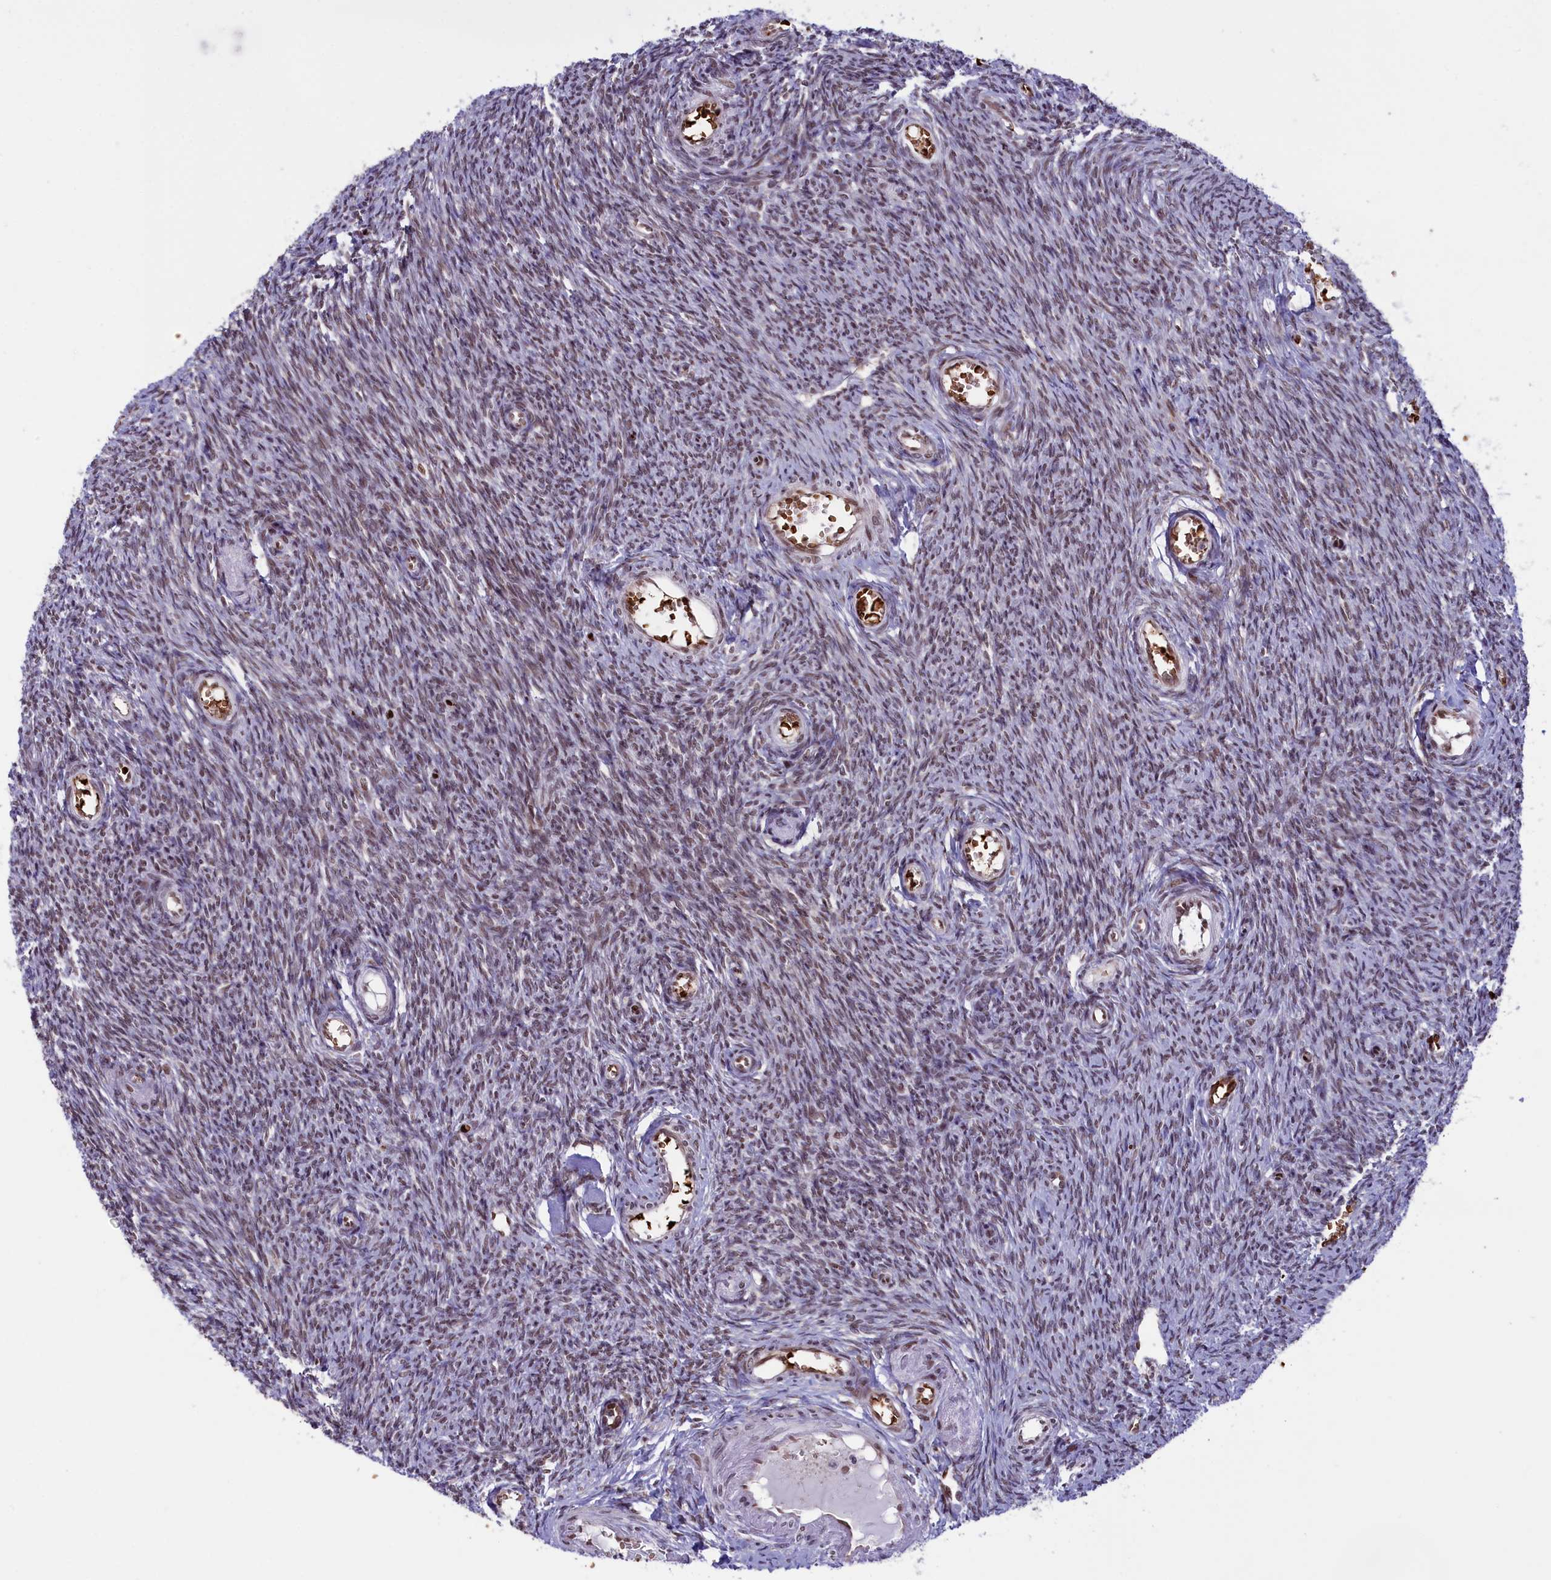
{"staining": {"intensity": "weak", "quantity": "25%-75%", "location": "nuclear"}, "tissue": "ovary", "cell_type": "Ovarian stroma cells", "image_type": "normal", "snomed": [{"axis": "morphology", "description": "Normal tissue, NOS"}, {"axis": "topography", "description": "Ovary"}], "caption": "This photomicrograph reveals benign ovary stained with immunohistochemistry to label a protein in brown. The nuclear of ovarian stroma cells show weak positivity for the protein. Nuclei are counter-stained blue.", "gene": "MPHOSPH8", "patient": {"sex": "female", "age": 44}}